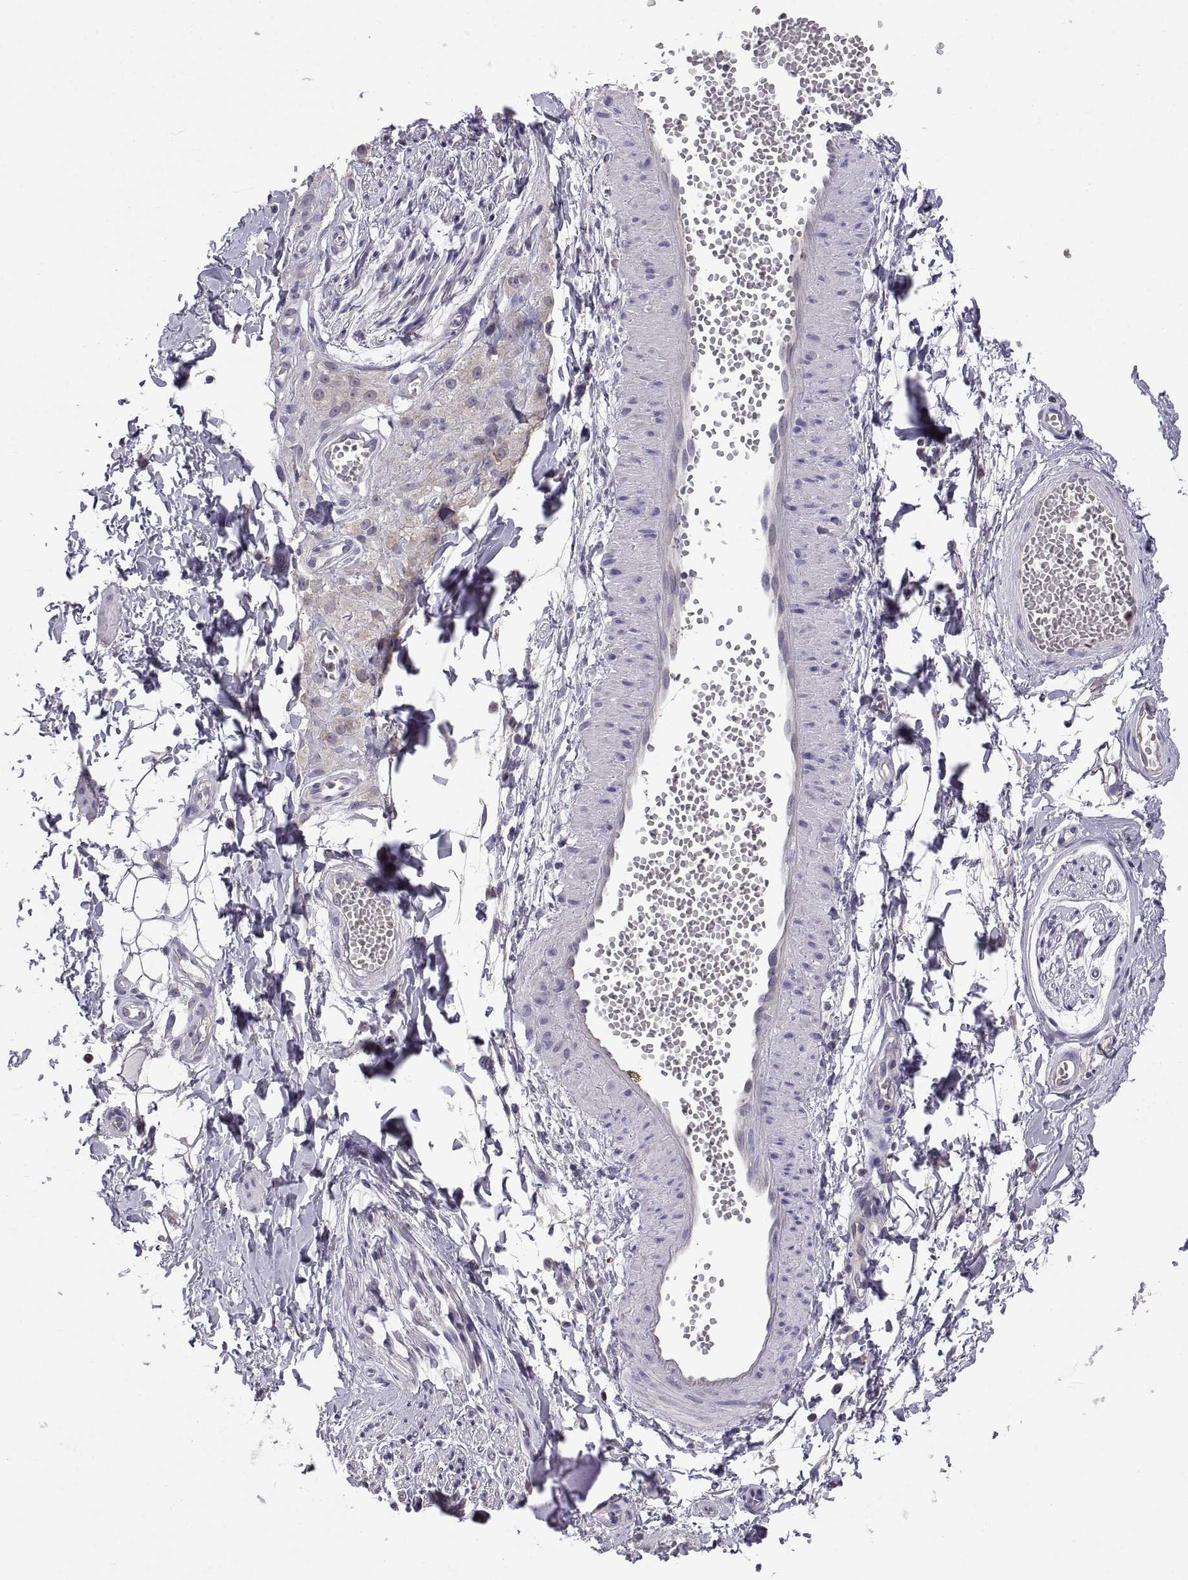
{"staining": {"intensity": "negative", "quantity": "none", "location": "none"}, "tissue": "adipose tissue", "cell_type": "Adipocytes", "image_type": "normal", "snomed": [{"axis": "morphology", "description": "Normal tissue, NOS"}, {"axis": "topography", "description": "Smooth muscle"}, {"axis": "topography", "description": "Peripheral nerve tissue"}], "caption": "Immunohistochemical staining of benign adipose tissue demonstrates no significant expression in adipocytes. The staining is performed using DAB brown chromogen with nuclei counter-stained in using hematoxylin.", "gene": "FGF9", "patient": {"sex": "male", "age": 22}}